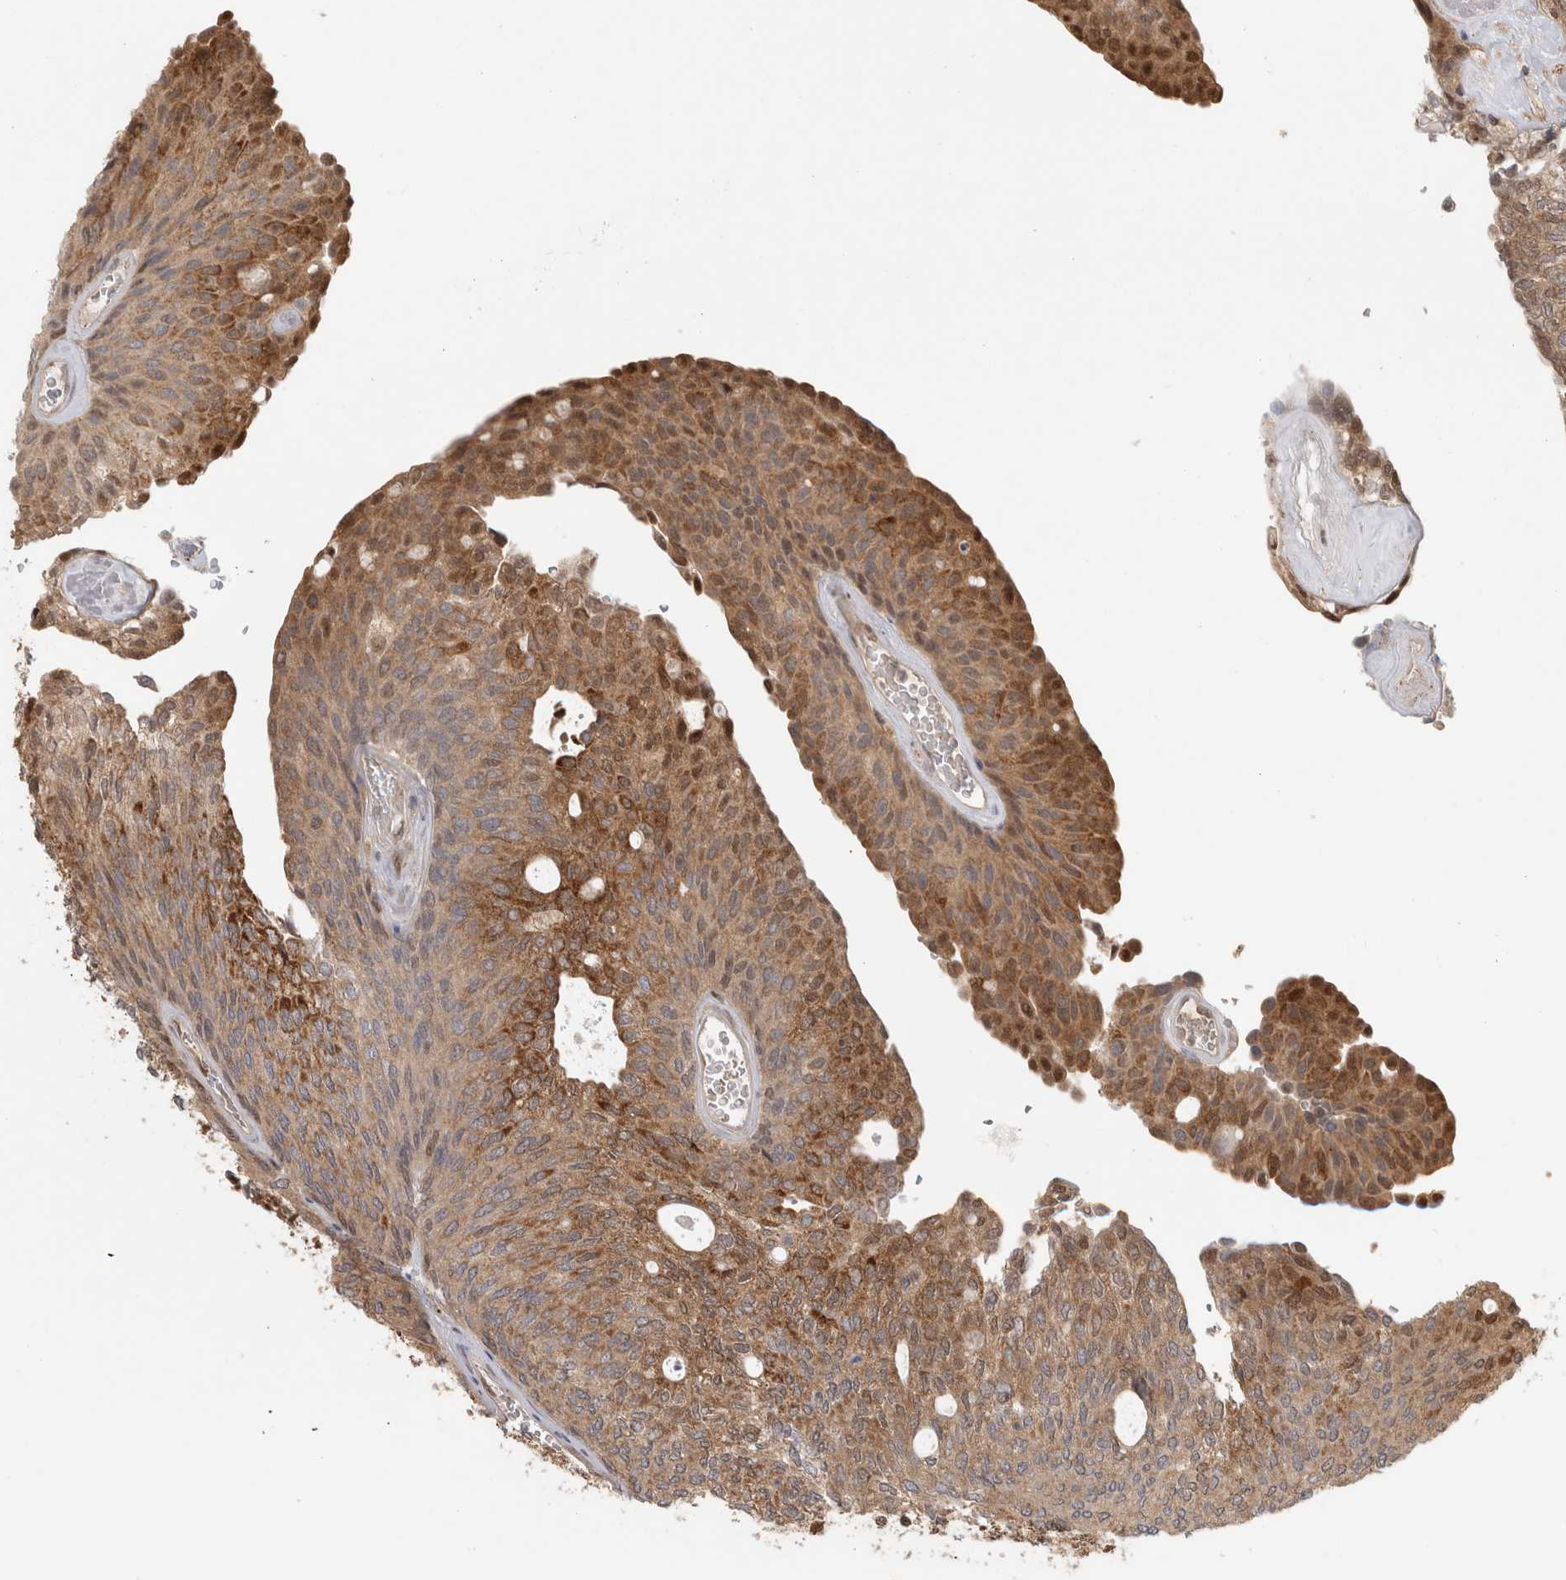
{"staining": {"intensity": "moderate", "quantity": "25%-75%", "location": "cytoplasmic/membranous,nuclear"}, "tissue": "urothelial cancer", "cell_type": "Tumor cells", "image_type": "cancer", "snomed": [{"axis": "morphology", "description": "Urothelial carcinoma, Low grade"}, {"axis": "topography", "description": "Urinary bladder"}], "caption": "Tumor cells exhibit medium levels of moderate cytoplasmic/membranous and nuclear positivity in approximately 25%-75% of cells in urothelial carcinoma (low-grade).", "gene": "PIGP", "patient": {"sex": "female", "age": 79}}